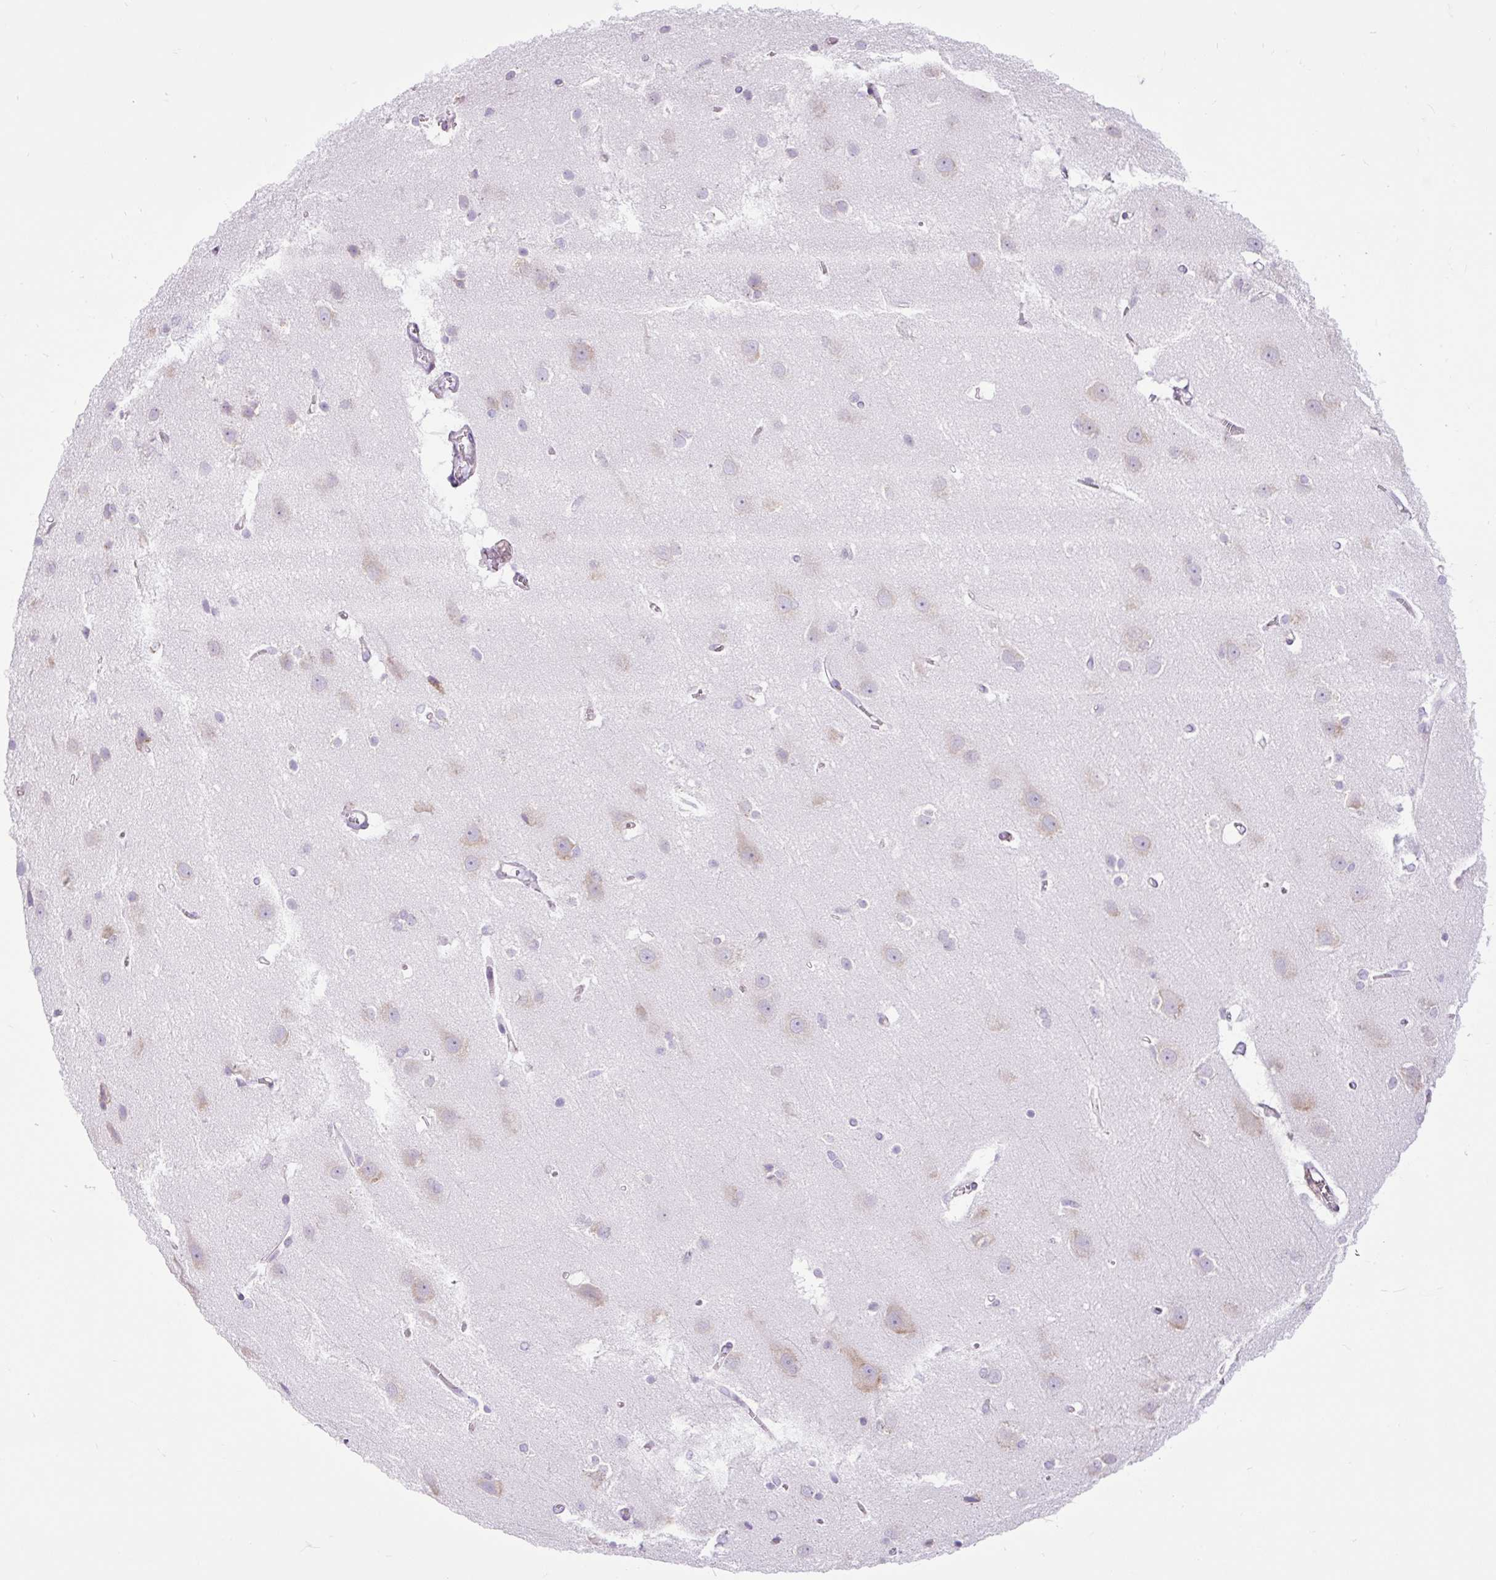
{"staining": {"intensity": "negative", "quantity": "none", "location": "none"}, "tissue": "cerebral cortex", "cell_type": "Endothelial cells", "image_type": "normal", "snomed": [{"axis": "morphology", "description": "Normal tissue, NOS"}, {"axis": "topography", "description": "Cerebral cortex"}], "caption": "The immunohistochemistry micrograph has no significant staining in endothelial cells of cerebral cortex.", "gene": "DDOST", "patient": {"sex": "male", "age": 37}}